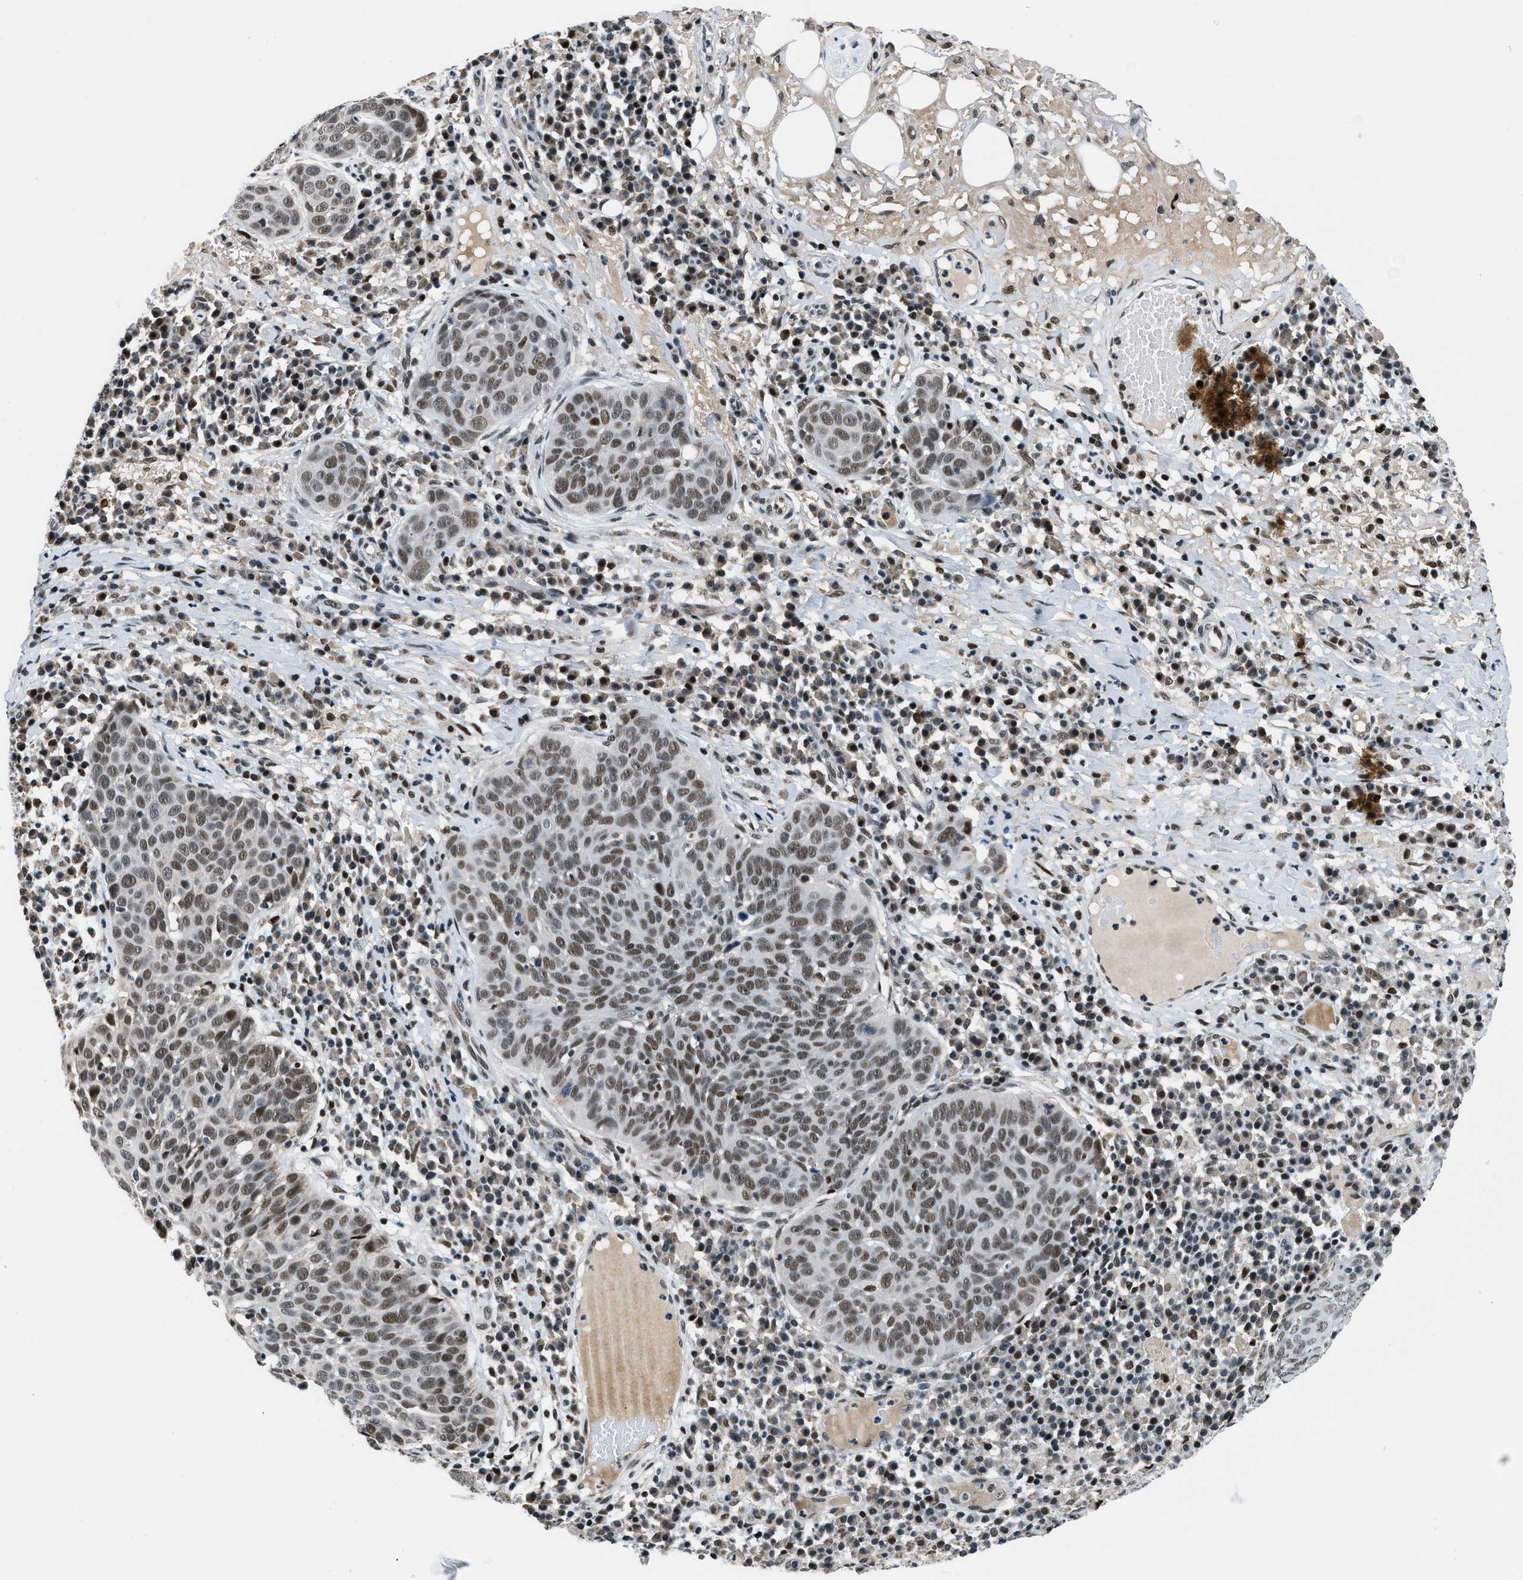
{"staining": {"intensity": "moderate", "quantity": ">75%", "location": "nuclear"}, "tissue": "skin cancer", "cell_type": "Tumor cells", "image_type": "cancer", "snomed": [{"axis": "morphology", "description": "Squamous cell carcinoma in situ, NOS"}, {"axis": "morphology", "description": "Squamous cell carcinoma, NOS"}, {"axis": "topography", "description": "Skin"}], "caption": "About >75% of tumor cells in human skin squamous cell carcinoma show moderate nuclear protein positivity as visualized by brown immunohistochemical staining.", "gene": "KDM3B", "patient": {"sex": "male", "age": 93}}